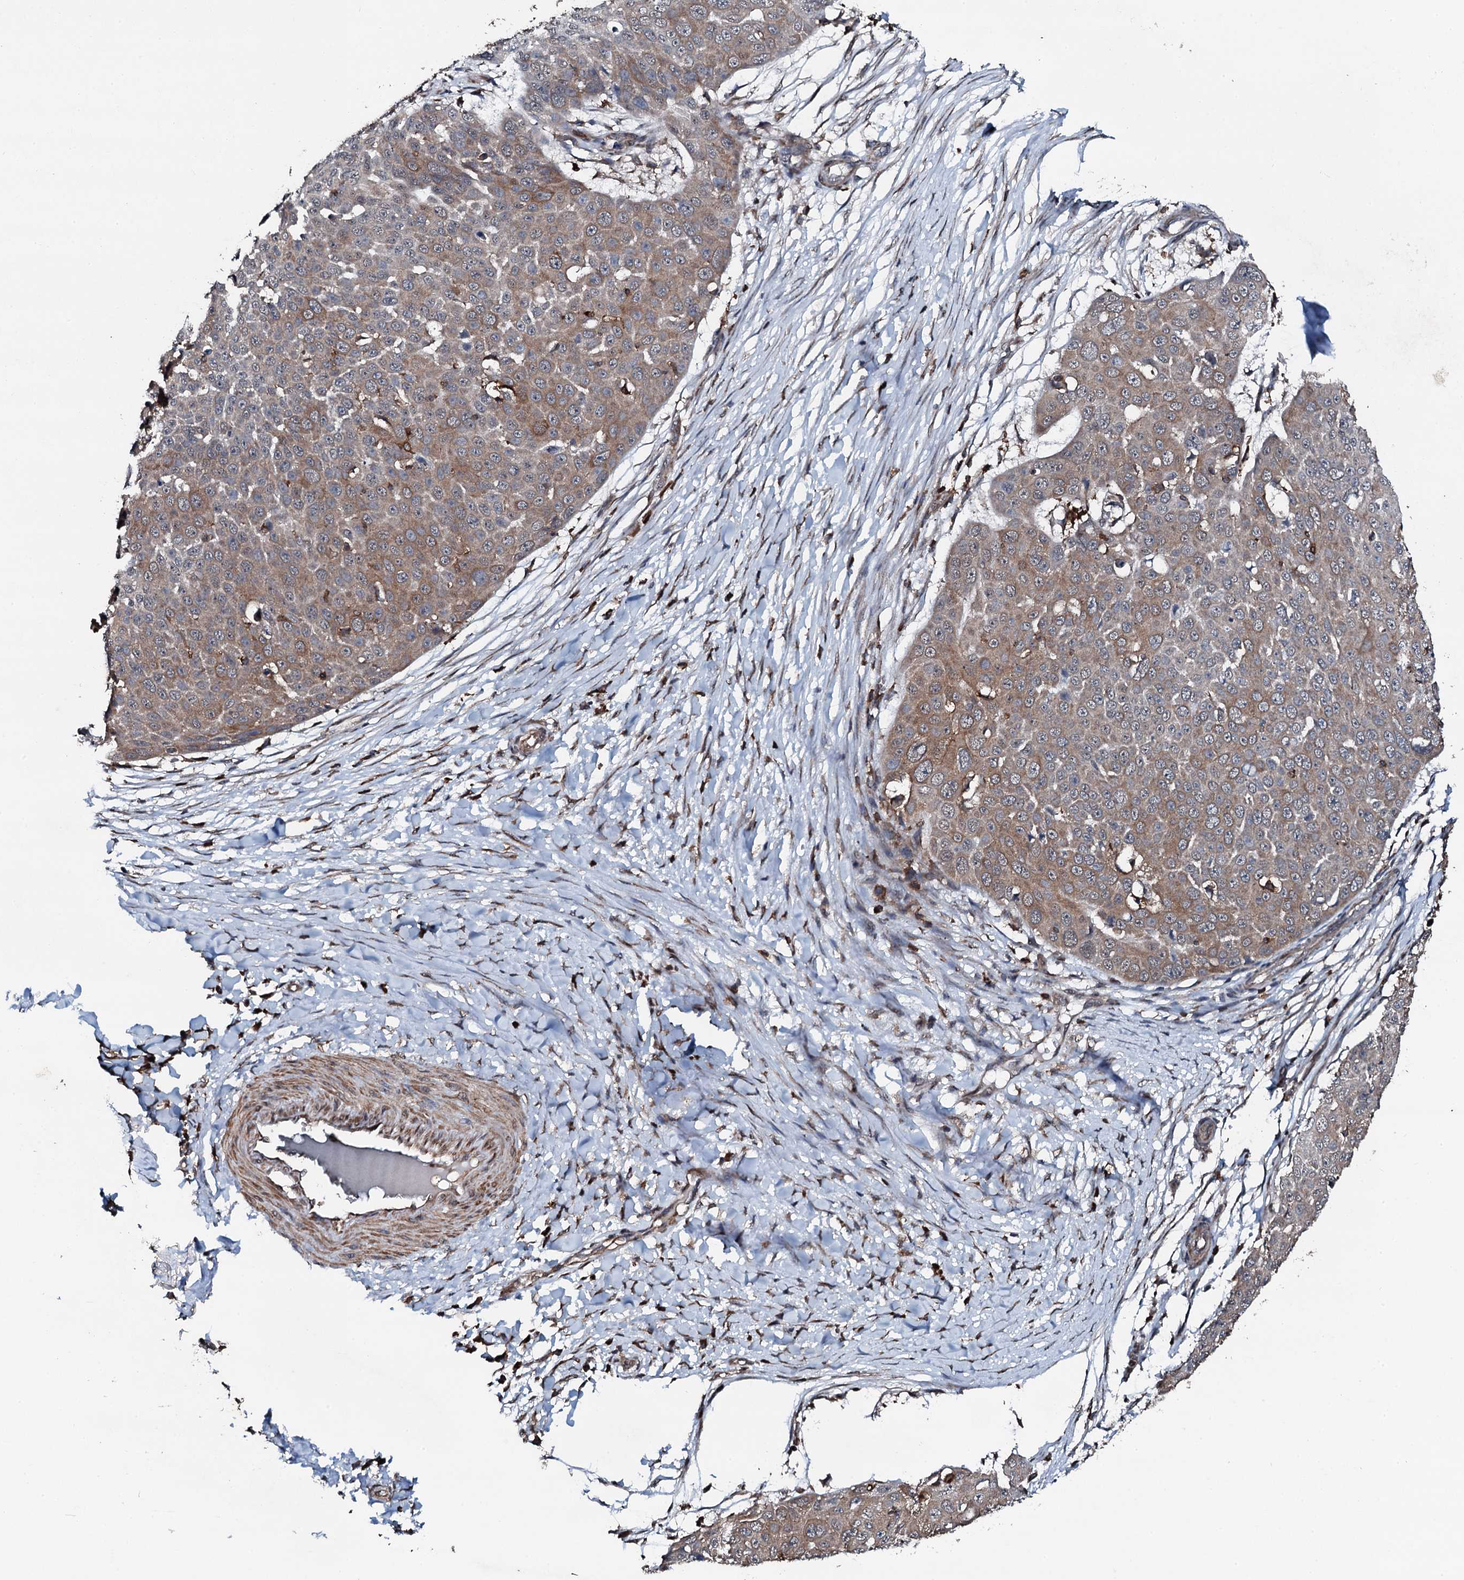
{"staining": {"intensity": "moderate", "quantity": "<25%", "location": "cytoplasmic/membranous"}, "tissue": "skin cancer", "cell_type": "Tumor cells", "image_type": "cancer", "snomed": [{"axis": "morphology", "description": "Squamous cell carcinoma, NOS"}, {"axis": "topography", "description": "Skin"}], "caption": "The micrograph exhibits immunohistochemical staining of skin squamous cell carcinoma. There is moderate cytoplasmic/membranous expression is present in about <25% of tumor cells.", "gene": "EDC4", "patient": {"sex": "male", "age": 71}}